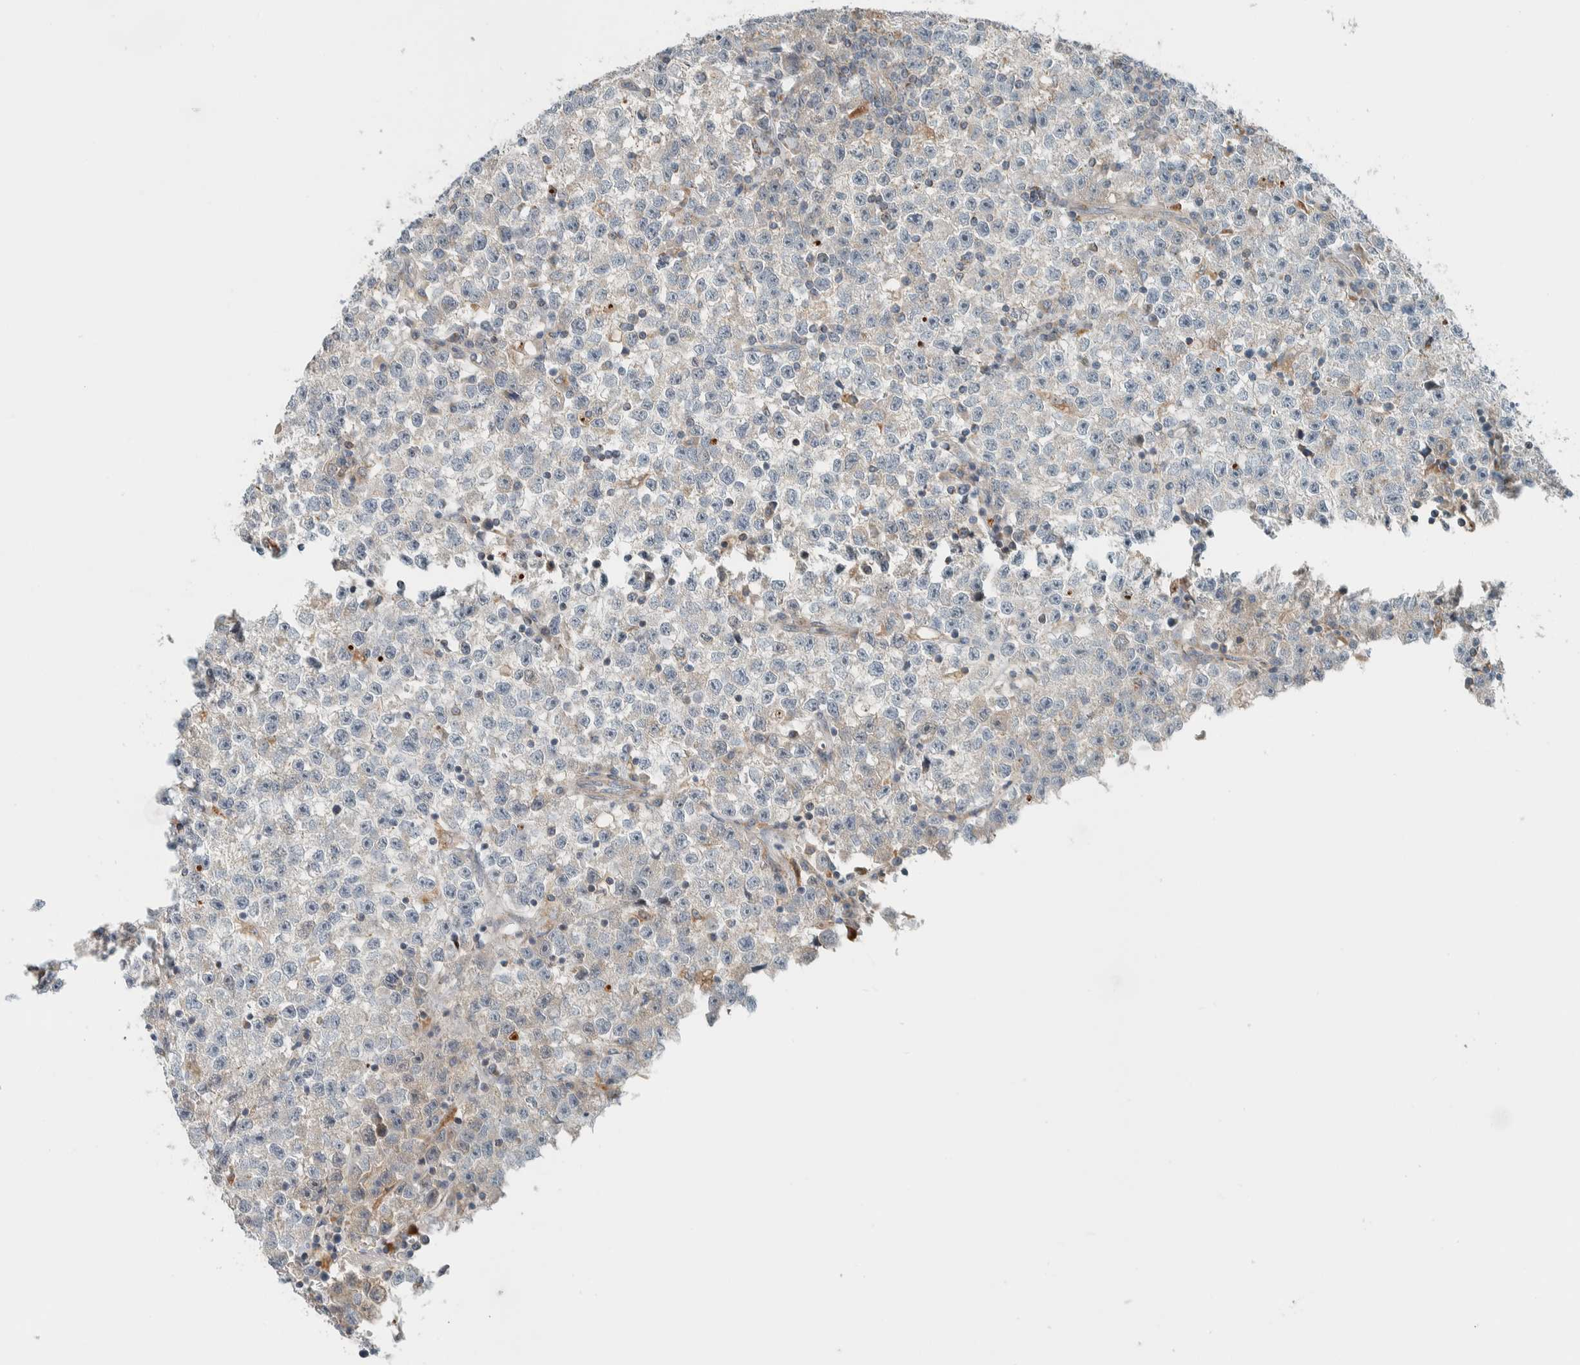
{"staining": {"intensity": "negative", "quantity": "none", "location": "none"}, "tissue": "testis cancer", "cell_type": "Tumor cells", "image_type": "cancer", "snomed": [{"axis": "morphology", "description": "Seminoma, NOS"}, {"axis": "topography", "description": "Testis"}], "caption": "A histopathology image of seminoma (testis) stained for a protein displays no brown staining in tumor cells.", "gene": "SLFN12L", "patient": {"sex": "male", "age": 22}}